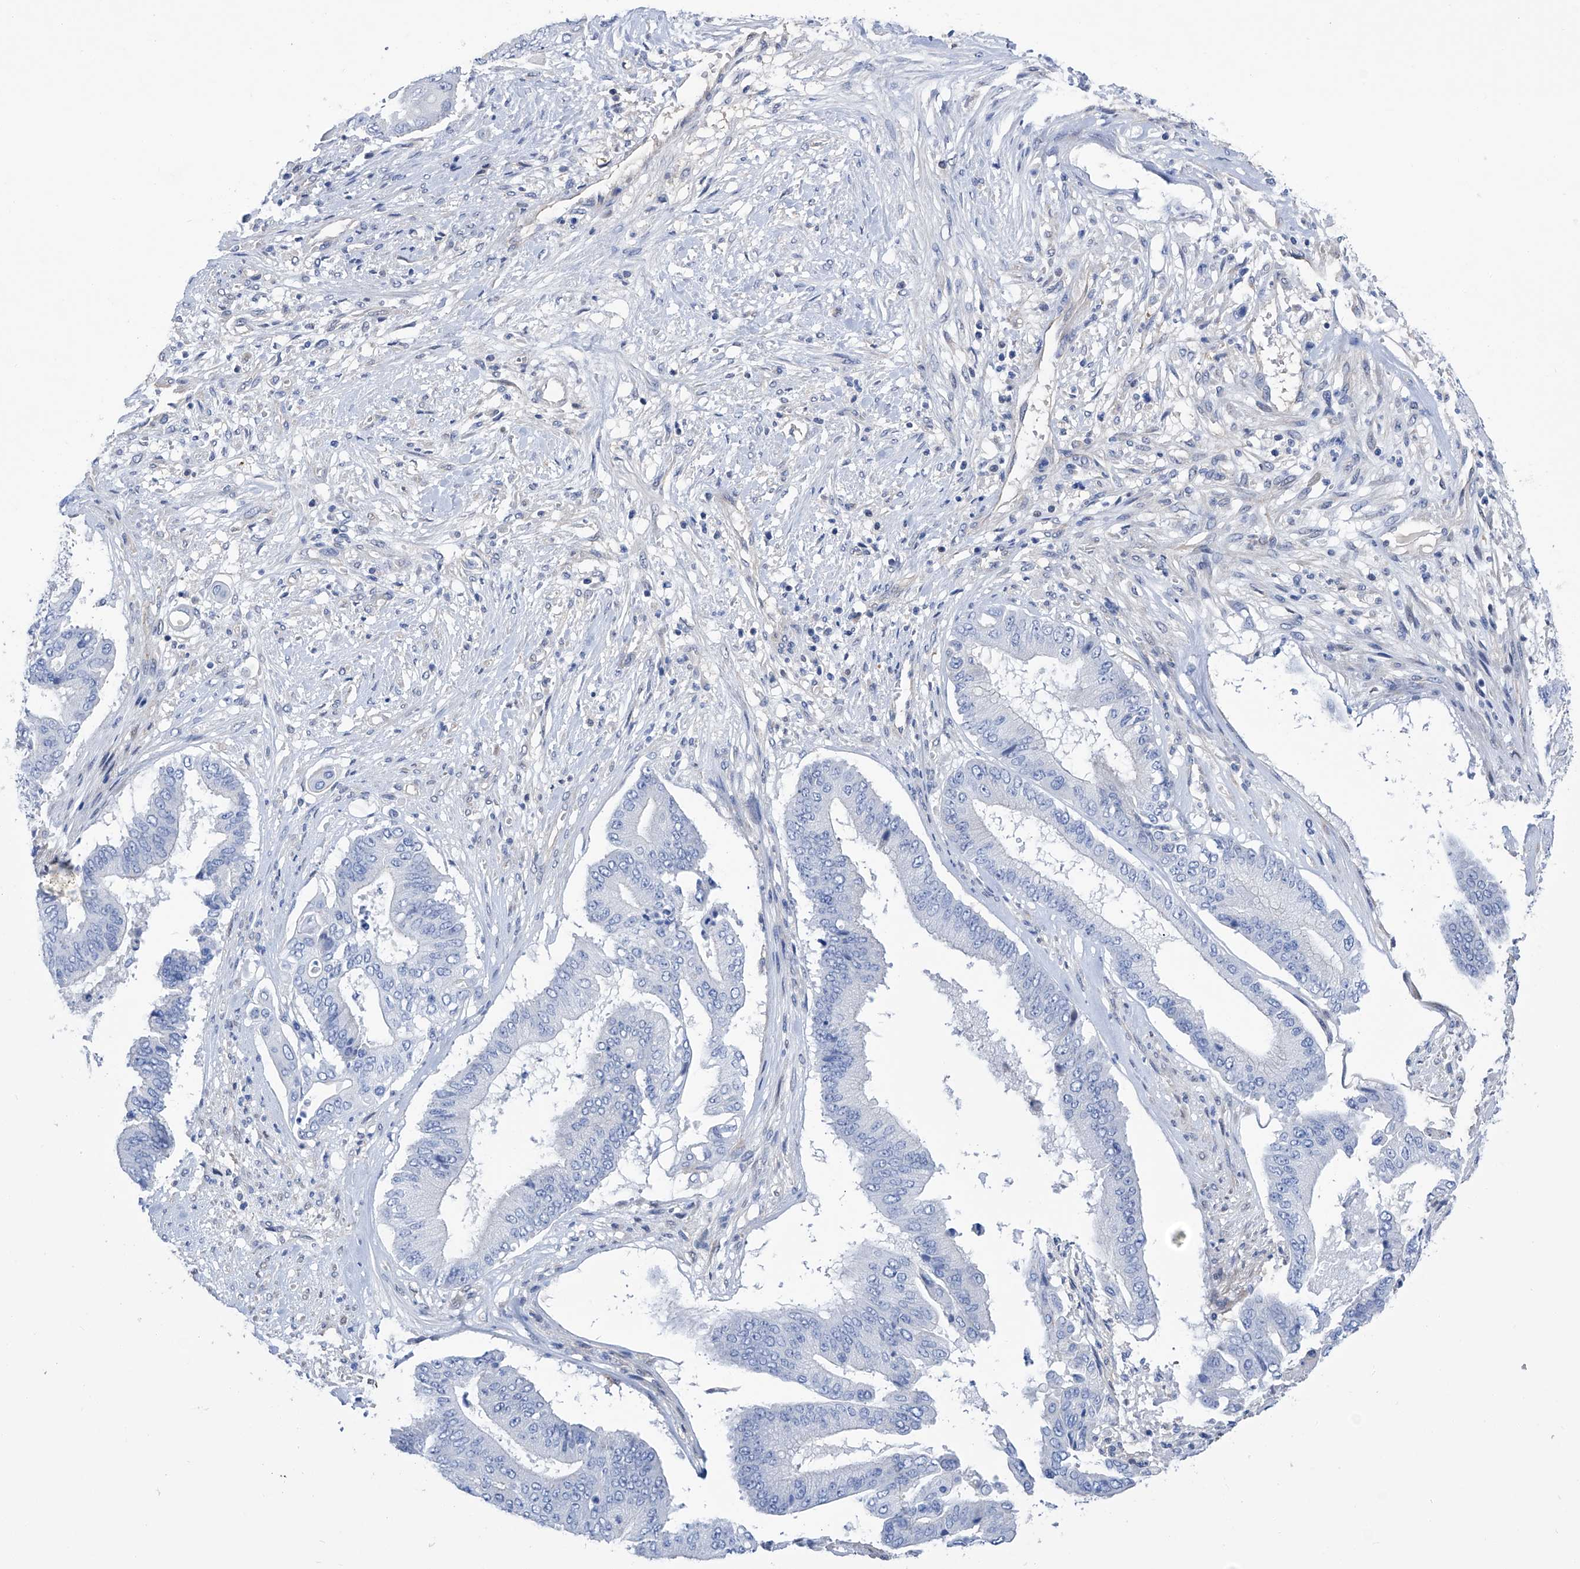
{"staining": {"intensity": "negative", "quantity": "none", "location": "none"}, "tissue": "pancreatic cancer", "cell_type": "Tumor cells", "image_type": "cancer", "snomed": [{"axis": "morphology", "description": "Adenocarcinoma, NOS"}, {"axis": "topography", "description": "Pancreas"}], "caption": "Immunohistochemistry of human pancreatic cancer displays no expression in tumor cells. The staining was performed using DAB to visualize the protein expression in brown, while the nuclei were stained in blue with hematoxylin (Magnification: 20x).", "gene": "PGM3", "patient": {"sex": "female", "age": 77}}